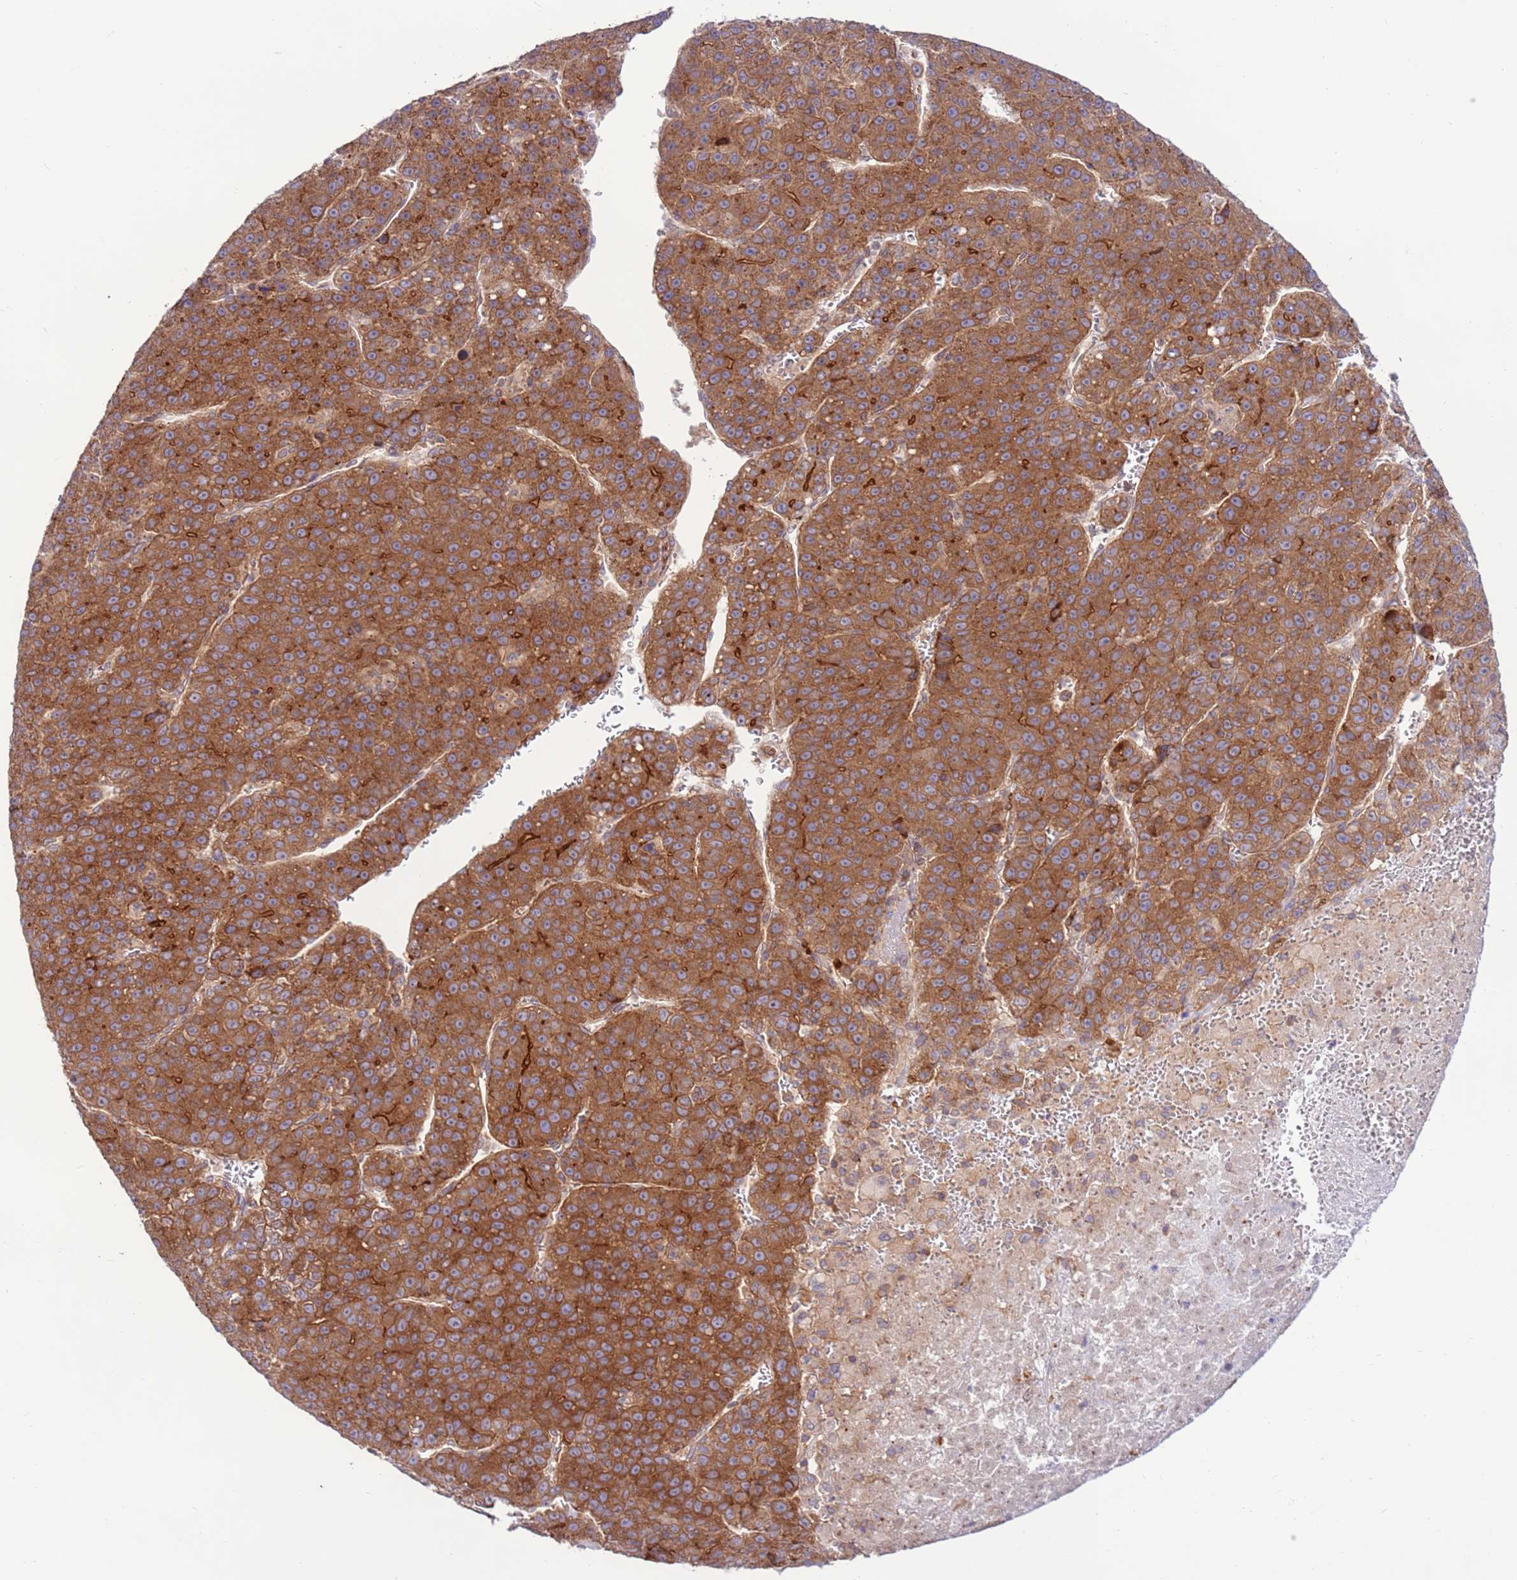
{"staining": {"intensity": "strong", "quantity": ">75%", "location": "cytoplasmic/membranous"}, "tissue": "liver cancer", "cell_type": "Tumor cells", "image_type": "cancer", "snomed": [{"axis": "morphology", "description": "Carcinoma, Hepatocellular, NOS"}, {"axis": "topography", "description": "Liver"}], "caption": "Tumor cells reveal high levels of strong cytoplasmic/membranous positivity in about >75% of cells in human liver cancer.", "gene": "DDX19B", "patient": {"sex": "female", "age": 53}}